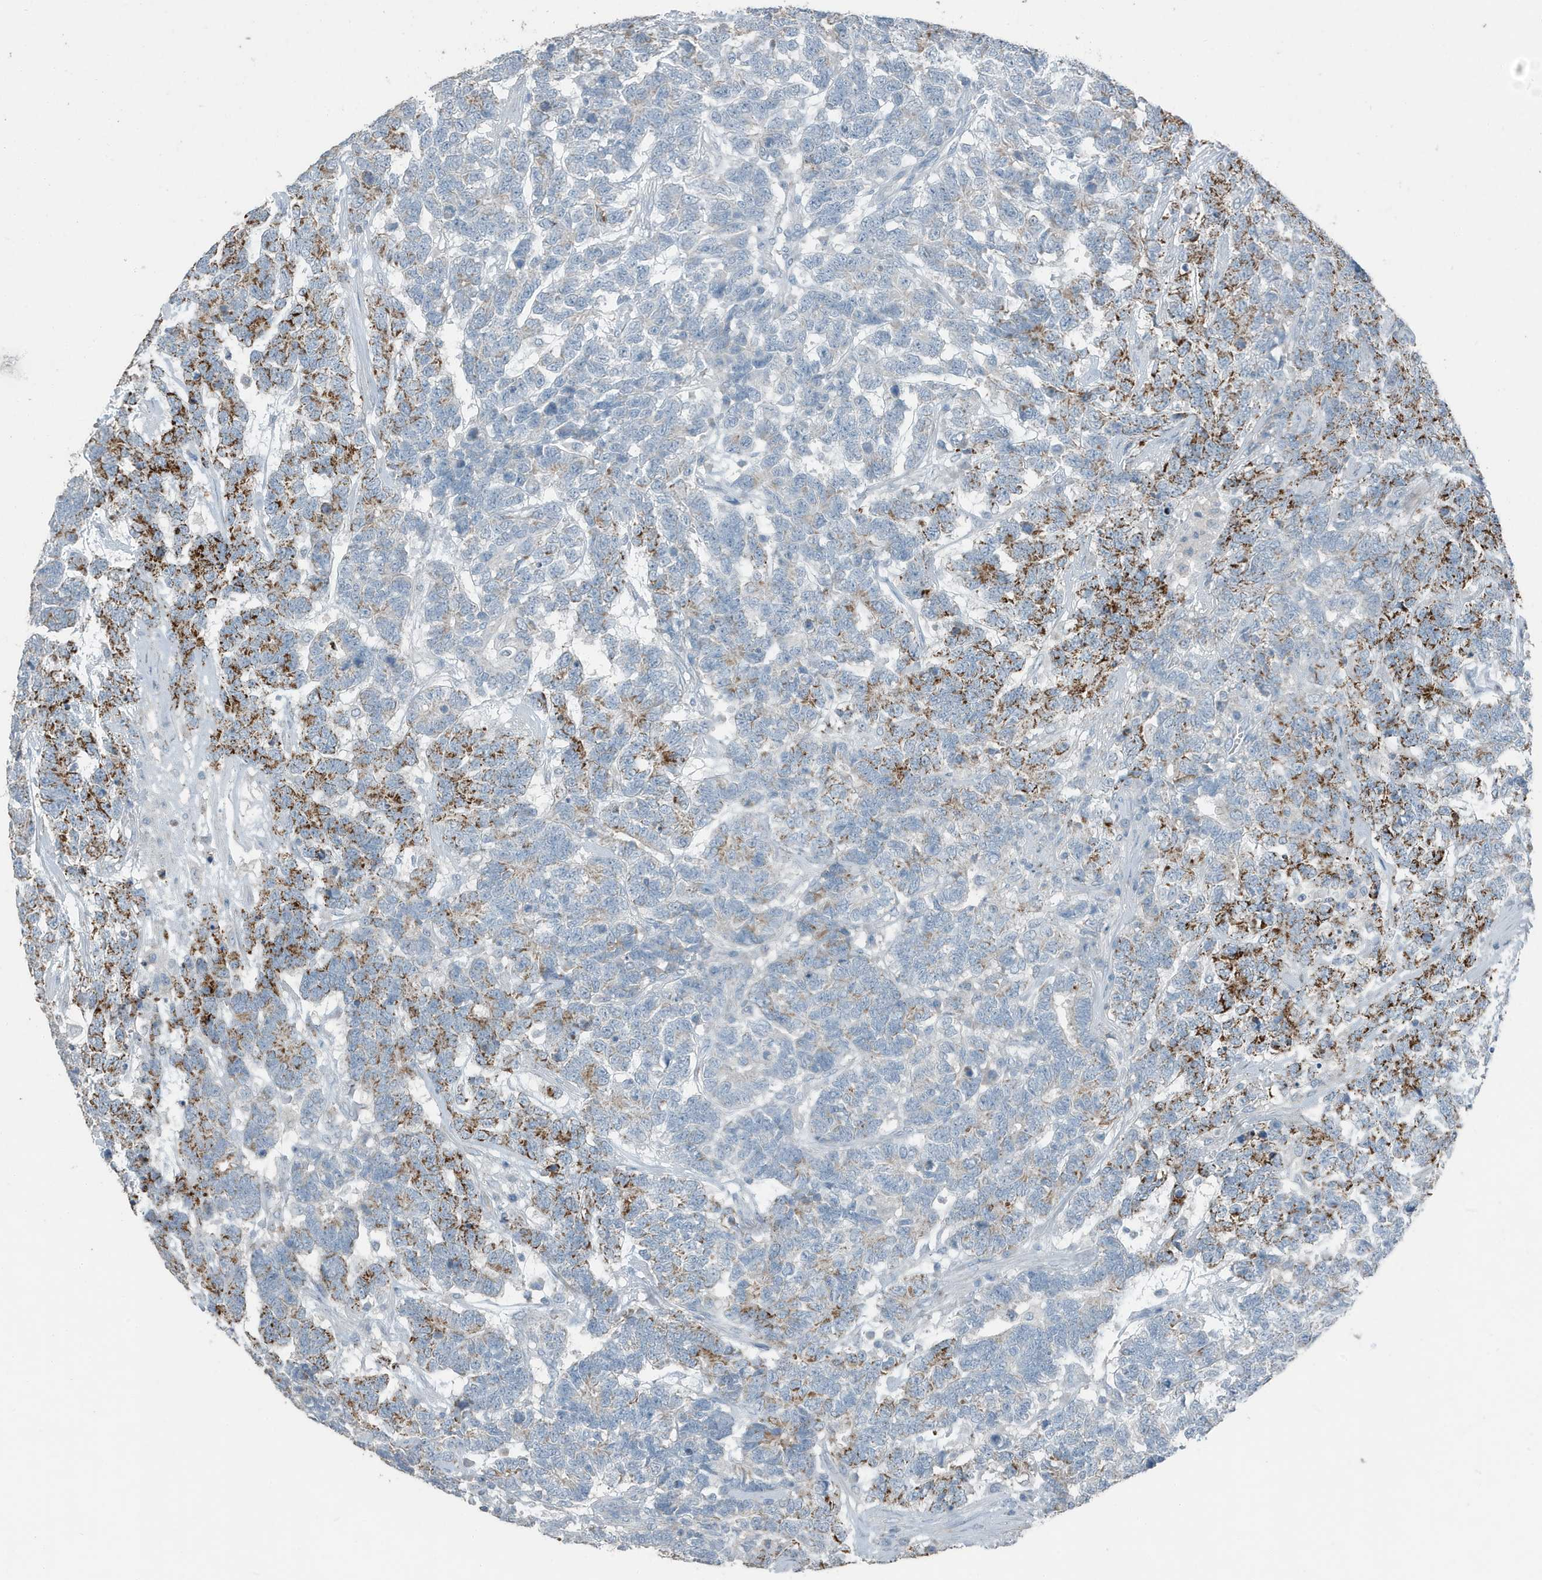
{"staining": {"intensity": "moderate", "quantity": "25%-75%", "location": "cytoplasmic/membranous"}, "tissue": "testis cancer", "cell_type": "Tumor cells", "image_type": "cancer", "snomed": [{"axis": "morphology", "description": "Carcinoma, Embryonal, NOS"}, {"axis": "topography", "description": "Testis"}], "caption": "The micrograph shows immunohistochemical staining of testis embryonal carcinoma. There is moderate cytoplasmic/membranous staining is seen in about 25%-75% of tumor cells.", "gene": "FAM162A", "patient": {"sex": "male", "age": 26}}